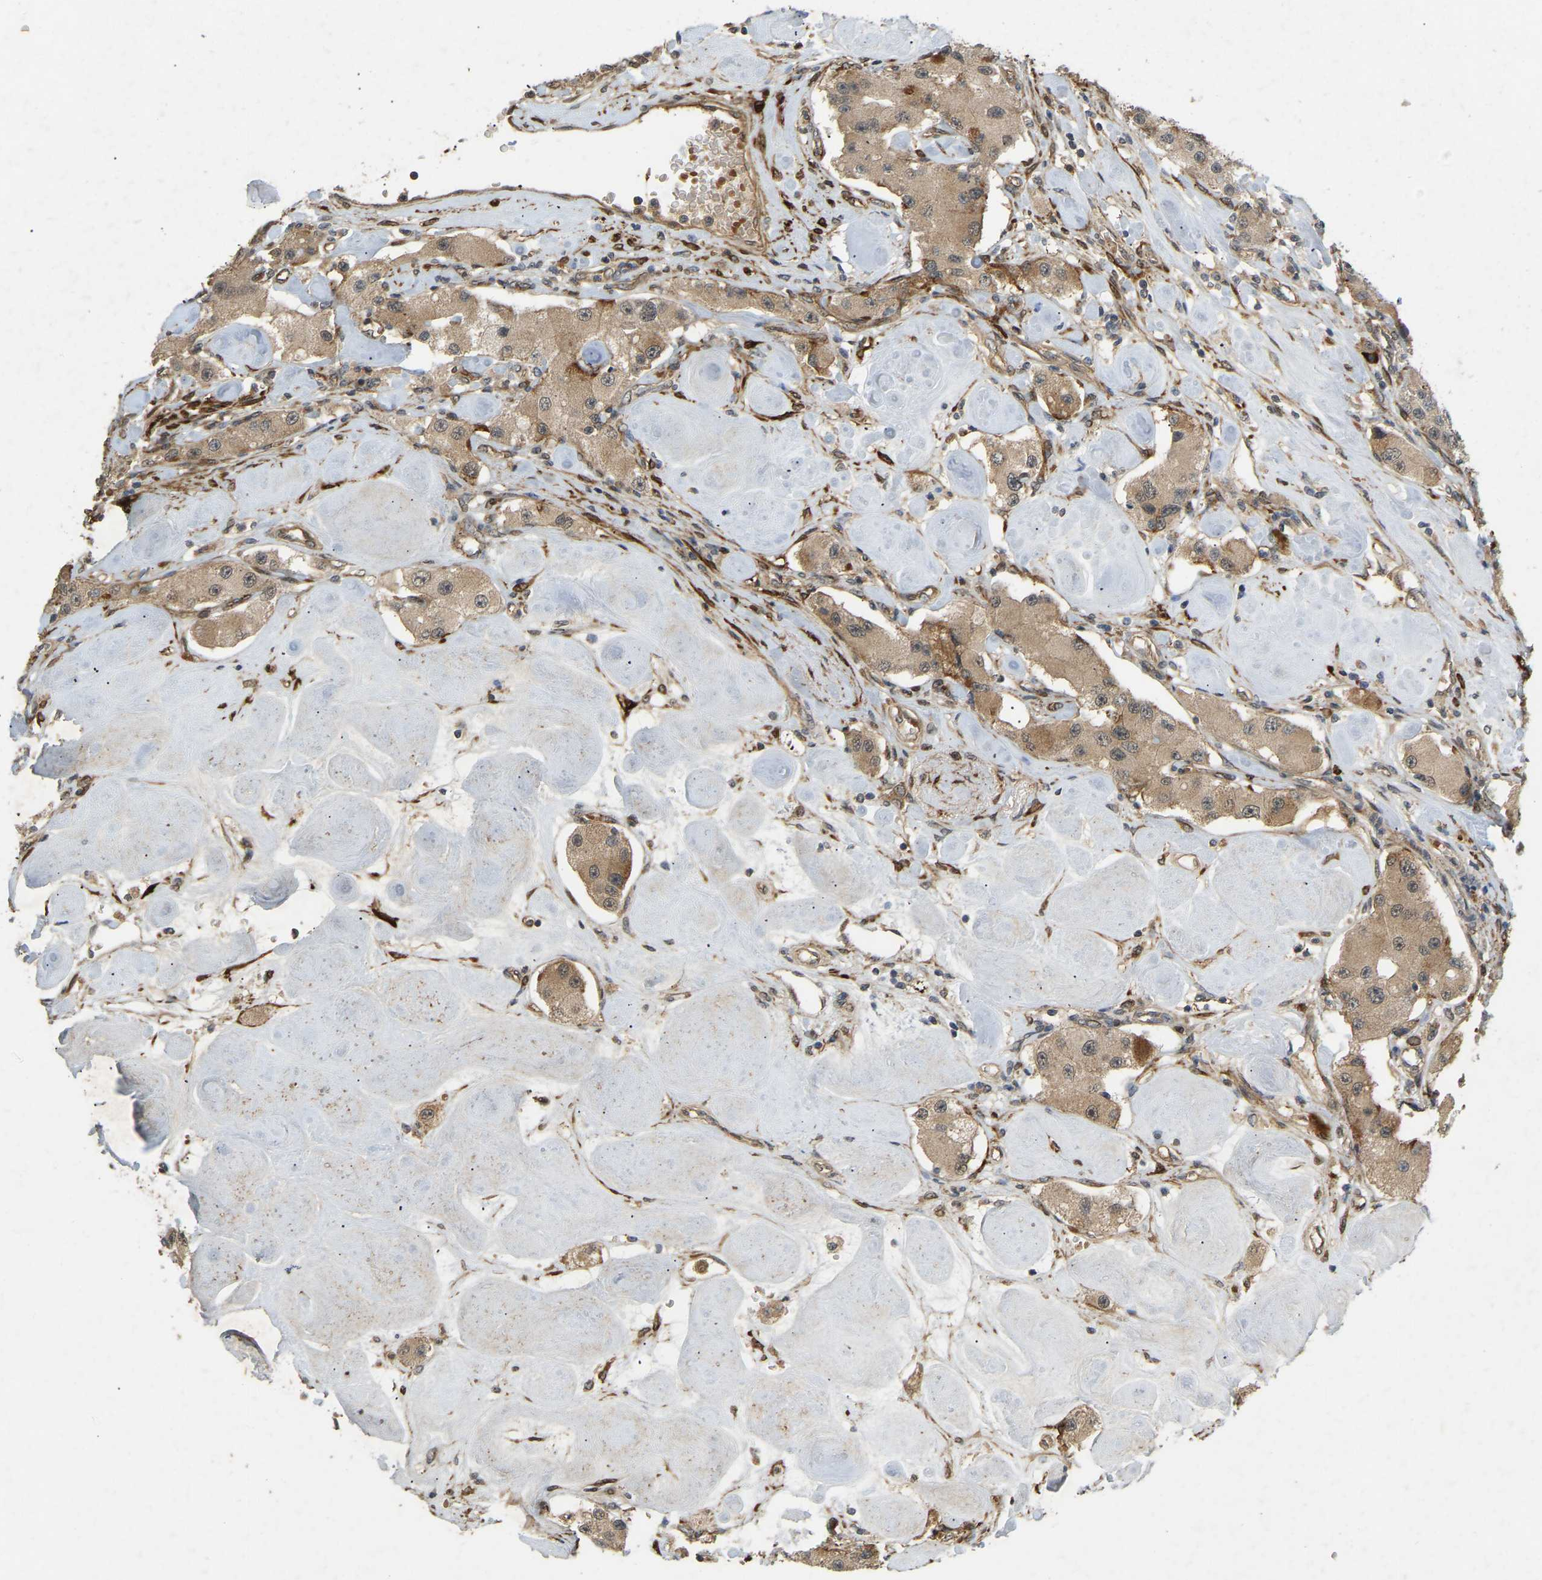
{"staining": {"intensity": "weak", "quantity": ">75%", "location": "cytoplasmic/membranous"}, "tissue": "carcinoid", "cell_type": "Tumor cells", "image_type": "cancer", "snomed": [{"axis": "morphology", "description": "Carcinoid, malignant, NOS"}, {"axis": "topography", "description": "Pancreas"}], "caption": "A low amount of weak cytoplasmic/membranous positivity is present in about >75% of tumor cells in malignant carcinoid tissue.", "gene": "LIMK2", "patient": {"sex": "male", "age": 41}}